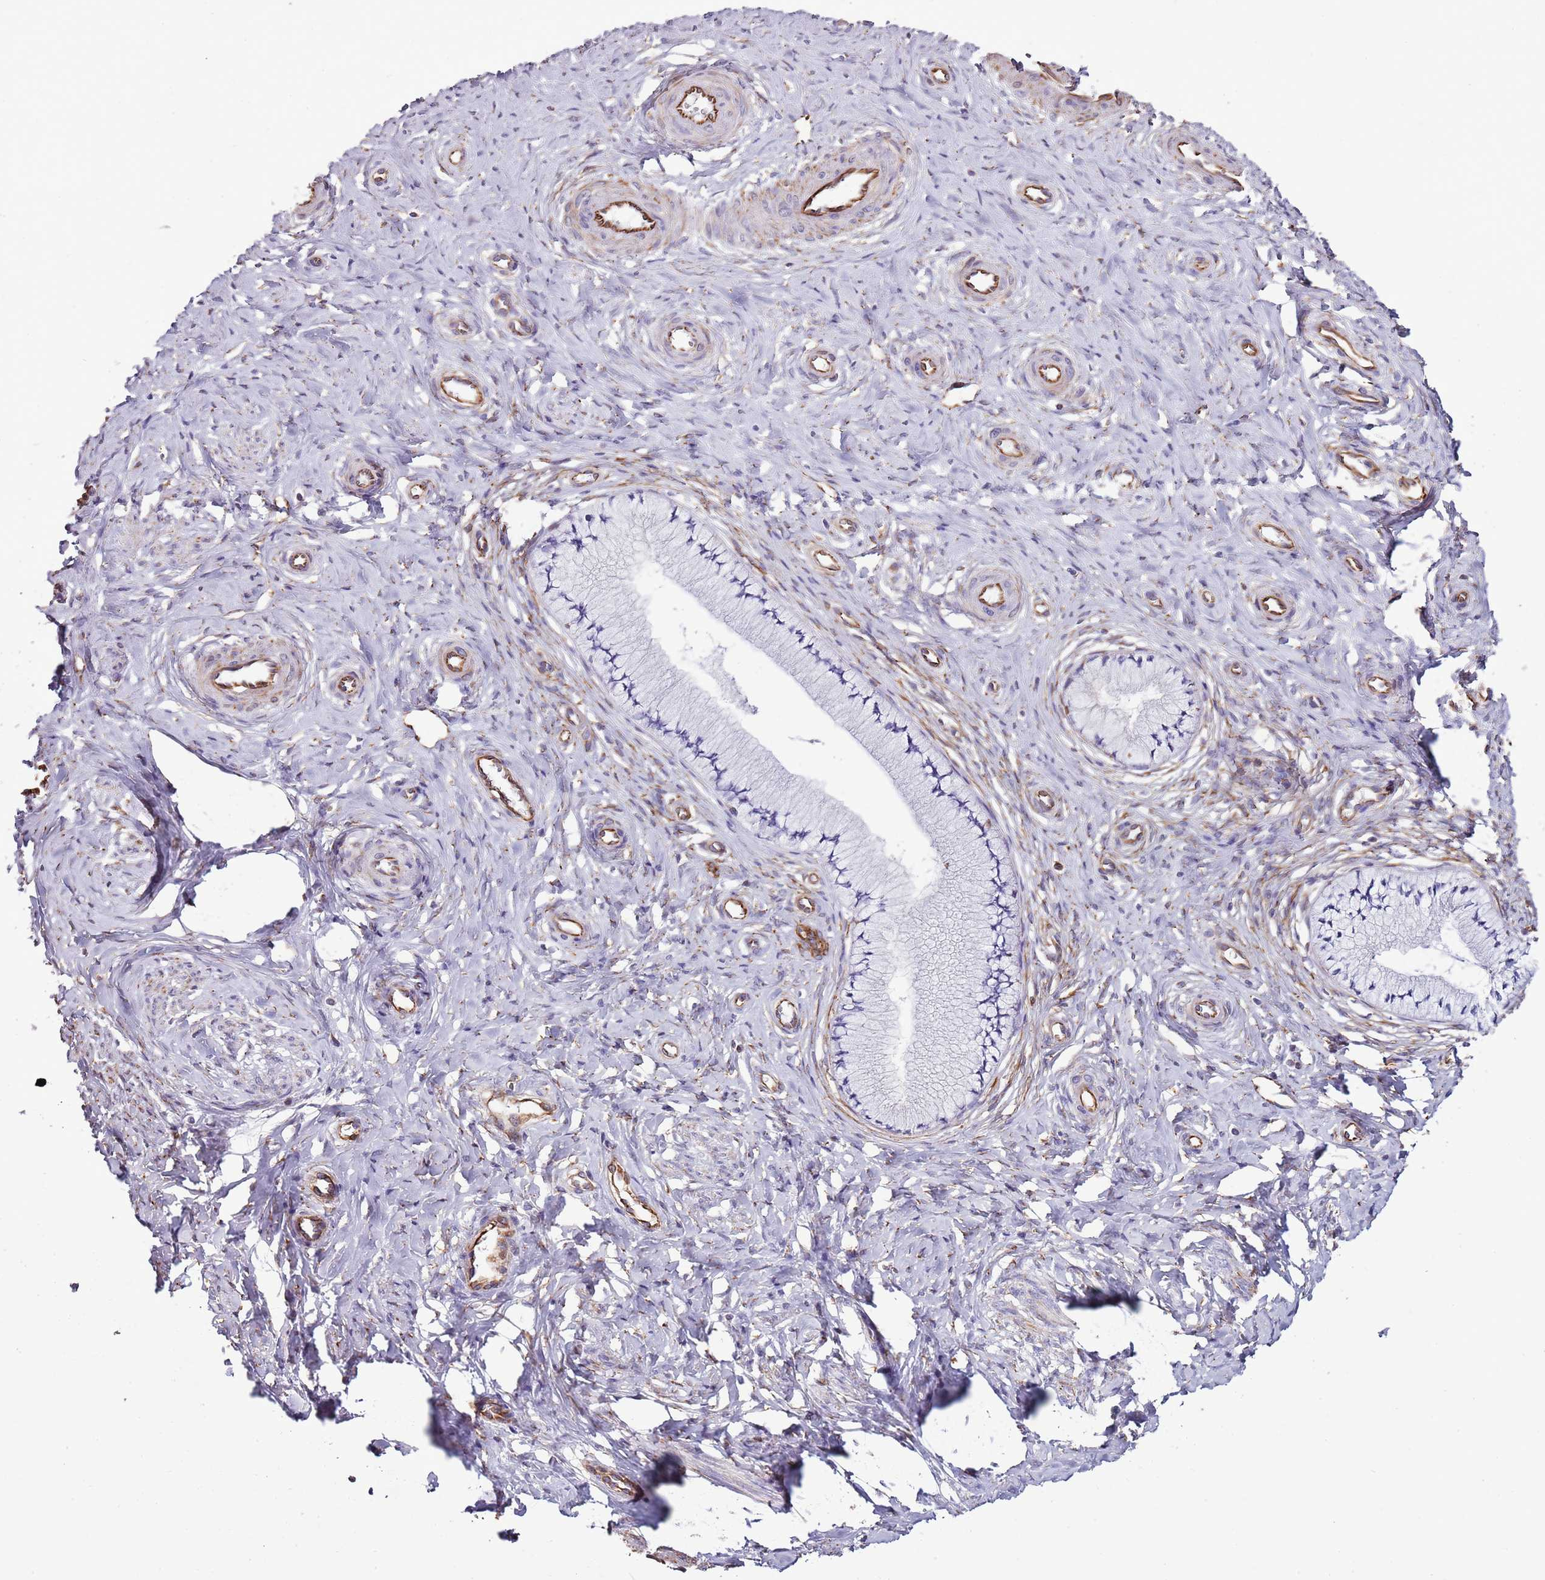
{"staining": {"intensity": "negative", "quantity": "none", "location": "none"}, "tissue": "cervix", "cell_type": "Glandular cells", "image_type": "normal", "snomed": [{"axis": "morphology", "description": "Normal tissue, NOS"}, {"axis": "topography", "description": "Cervix"}], "caption": "High magnification brightfield microscopy of normal cervix stained with DAB (brown) and counterstained with hematoxylin (blue): glandular cells show no significant staining.", "gene": "ZNF786", "patient": {"sex": "female", "age": 36}}